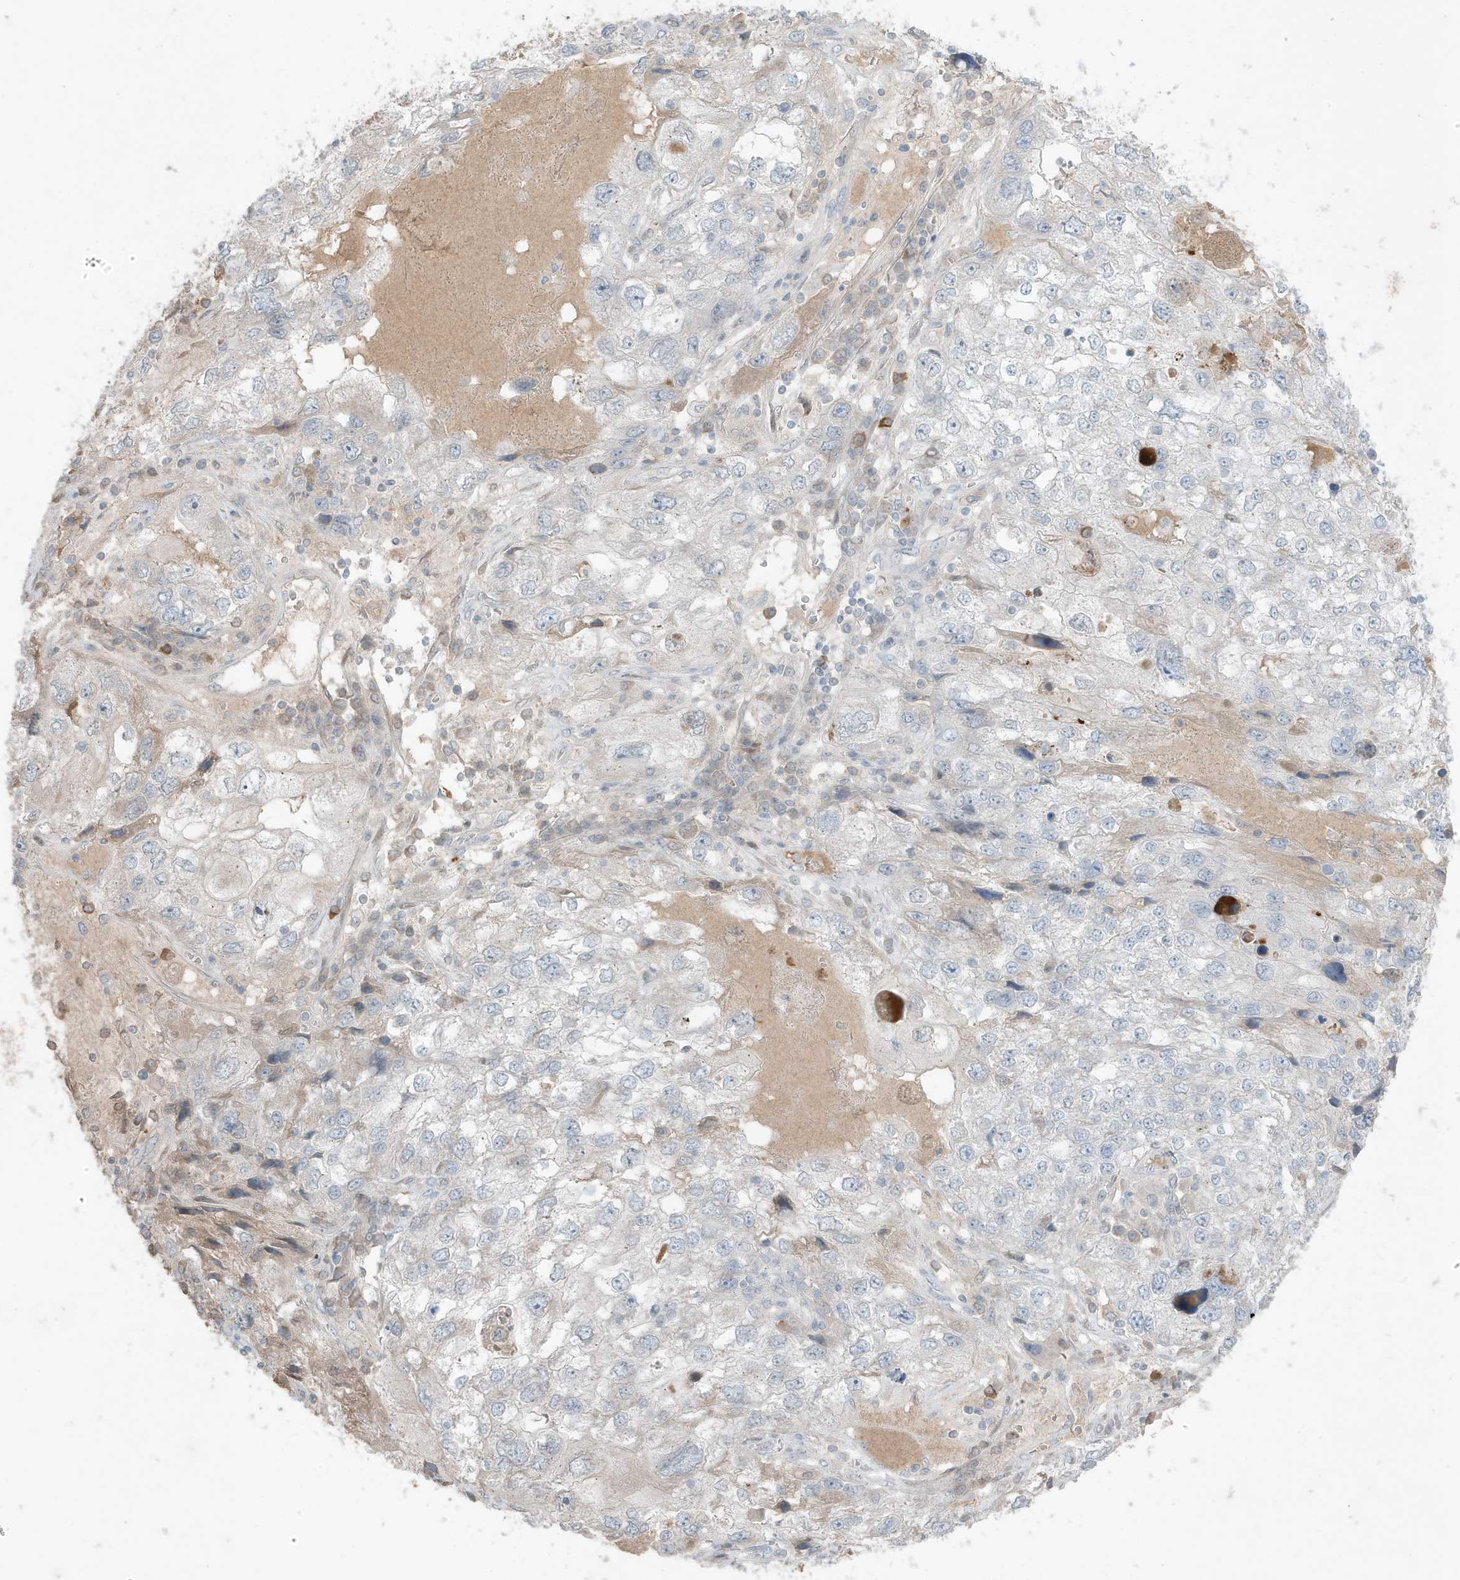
{"staining": {"intensity": "weak", "quantity": "<25%", "location": "cytoplasmic/membranous"}, "tissue": "endometrial cancer", "cell_type": "Tumor cells", "image_type": "cancer", "snomed": [{"axis": "morphology", "description": "Adenocarcinoma, NOS"}, {"axis": "topography", "description": "Endometrium"}], "caption": "Tumor cells show no significant protein staining in adenocarcinoma (endometrial).", "gene": "FNDC1", "patient": {"sex": "female", "age": 49}}